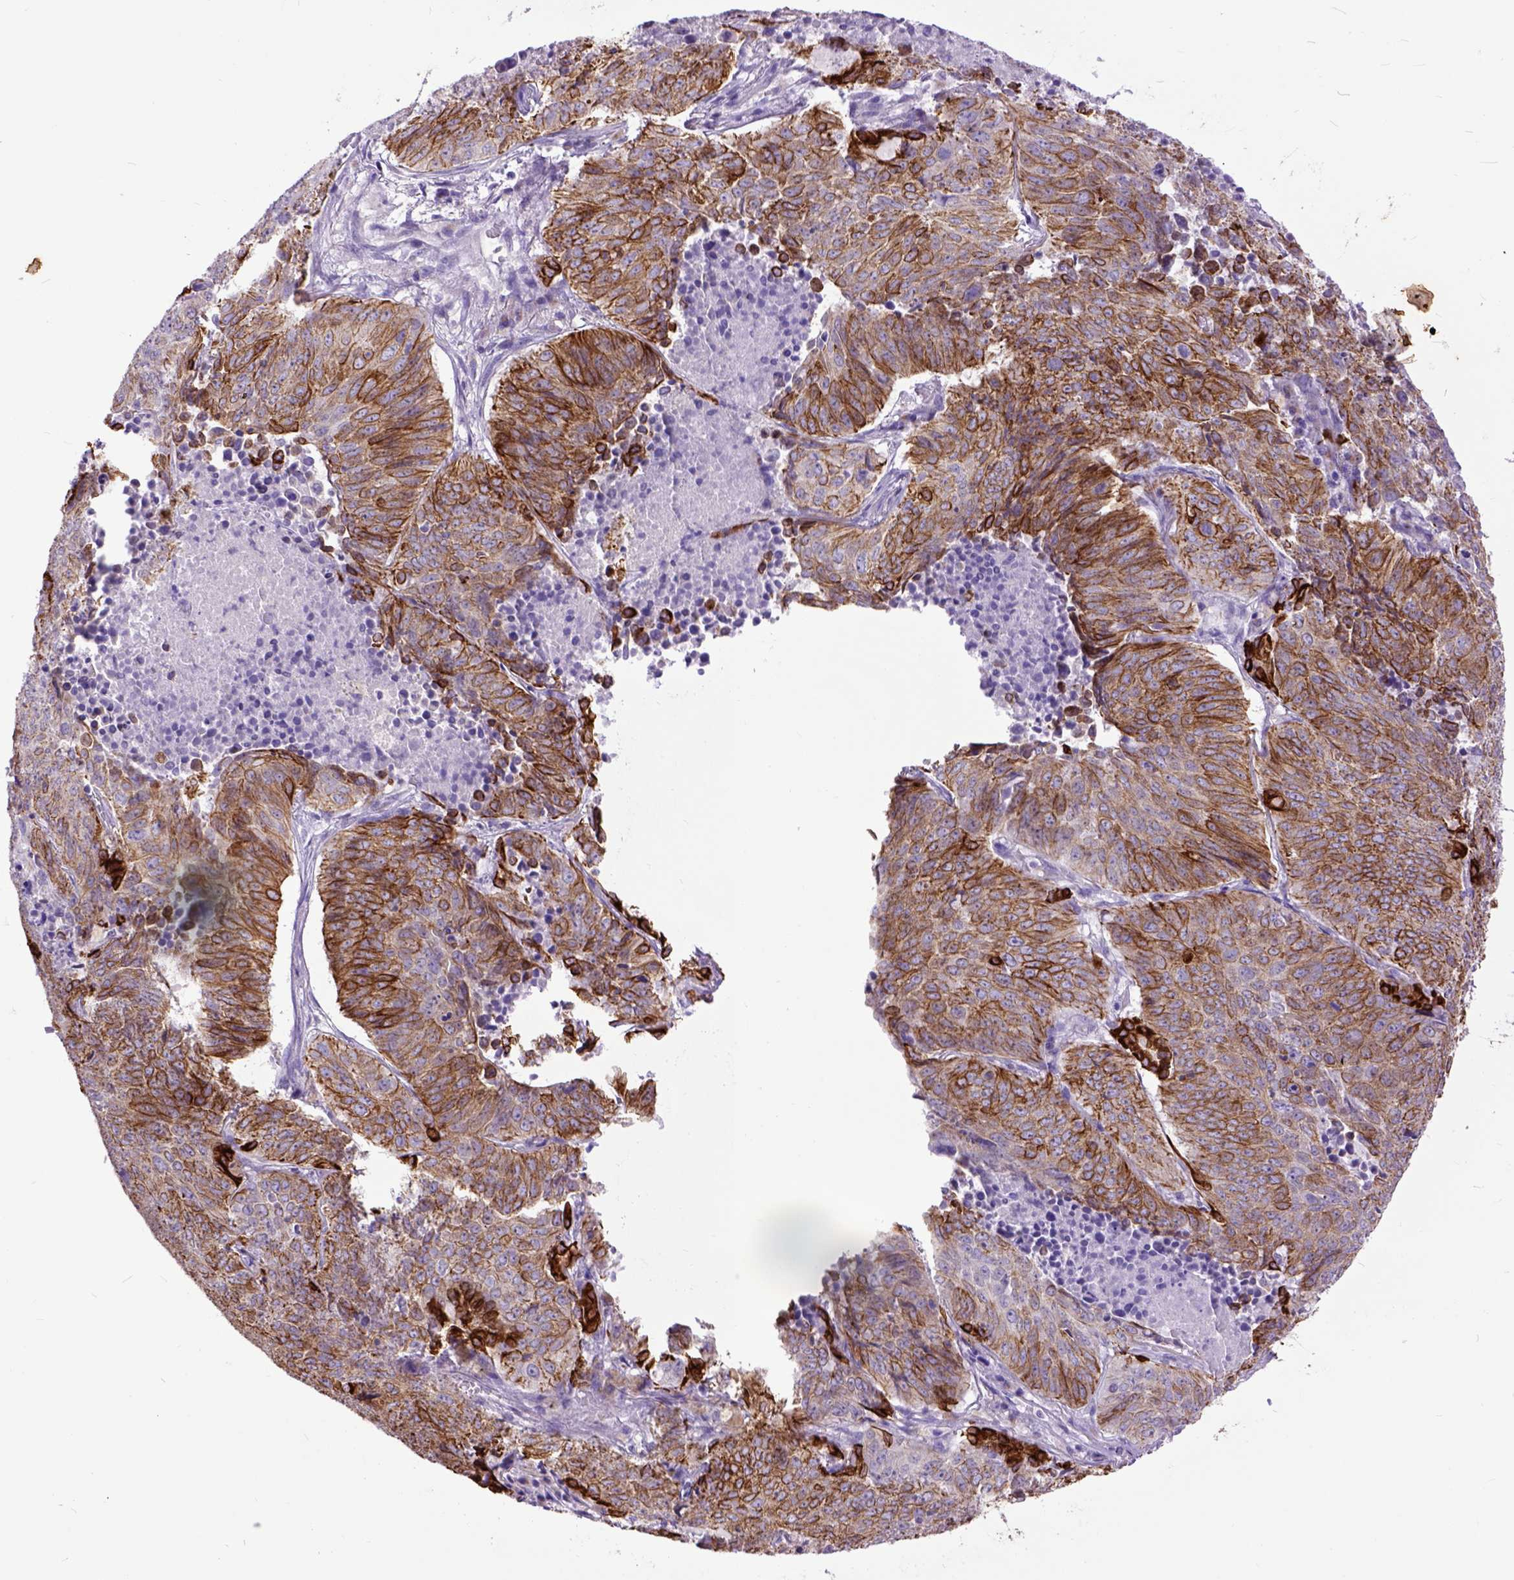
{"staining": {"intensity": "moderate", "quantity": "25%-75%", "location": "cytoplasmic/membranous"}, "tissue": "lung cancer", "cell_type": "Tumor cells", "image_type": "cancer", "snomed": [{"axis": "morphology", "description": "Normal tissue, NOS"}, {"axis": "morphology", "description": "Squamous cell carcinoma, NOS"}, {"axis": "topography", "description": "Bronchus"}, {"axis": "topography", "description": "Lung"}], "caption": "IHC (DAB (3,3'-diaminobenzidine)) staining of human lung squamous cell carcinoma reveals moderate cytoplasmic/membranous protein staining in approximately 25%-75% of tumor cells.", "gene": "RAB25", "patient": {"sex": "male", "age": 64}}